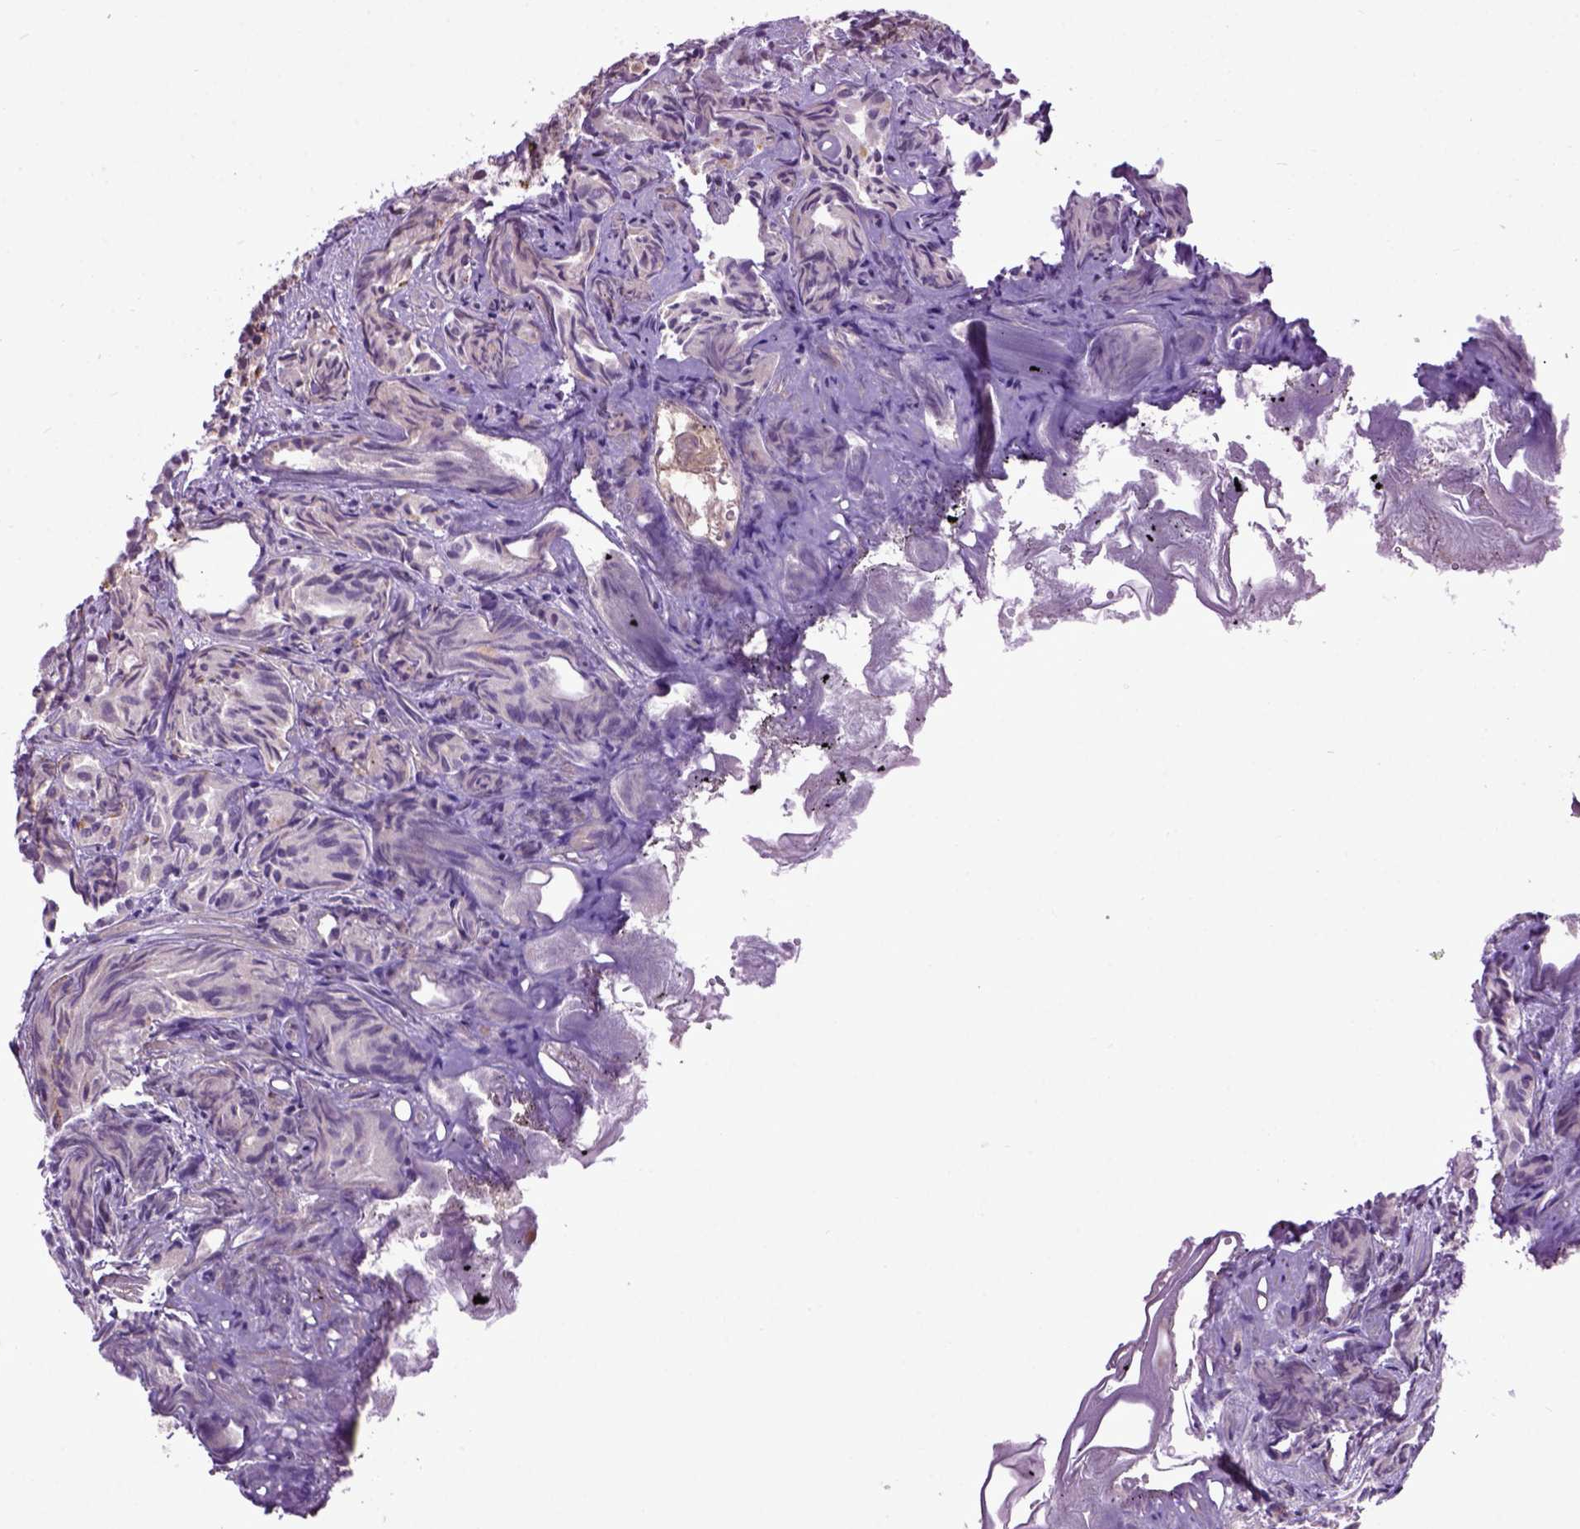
{"staining": {"intensity": "negative", "quantity": "none", "location": "none"}, "tissue": "prostate cancer", "cell_type": "Tumor cells", "image_type": "cancer", "snomed": [{"axis": "morphology", "description": "Adenocarcinoma, High grade"}, {"axis": "topography", "description": "Prostate"}], "caption": "Tumor cells show no significant protein expression in adenocarcinoma (high-grade) (prostate).", "gene": "RAB43", "patient": {"sex": "male", "age": 84}}